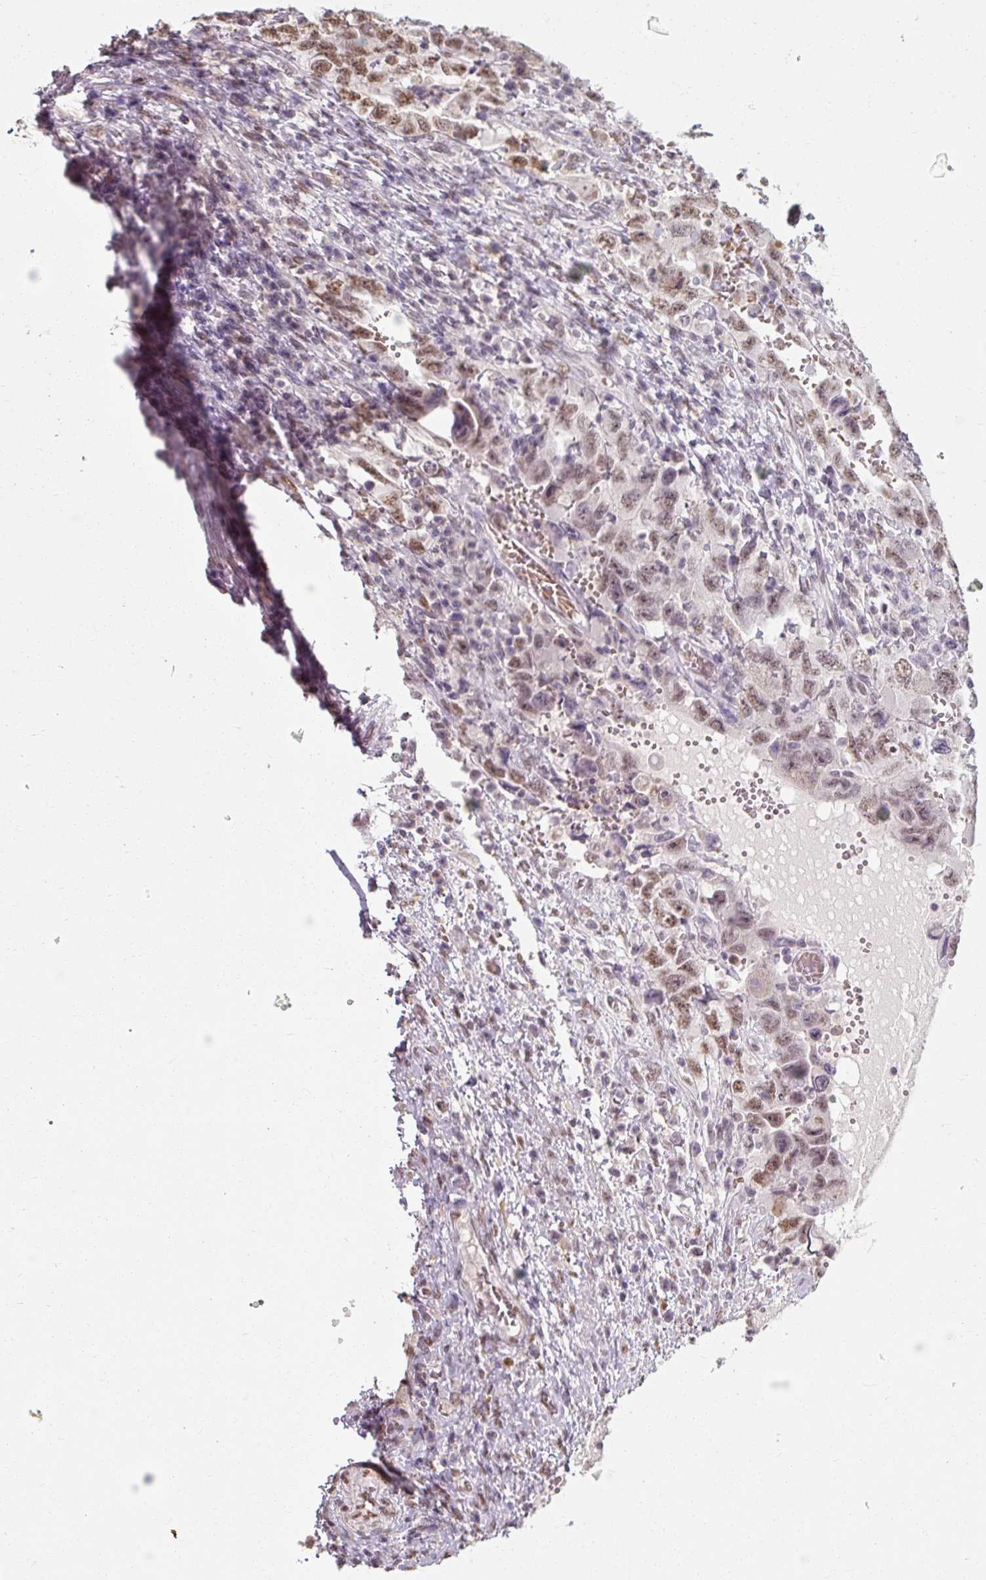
{"staining": {"intensity": "moderate", "quantity": ">75%", "location": "nuclear"}, "tissue": "testis cancer", "cell_type": "Tumor cells", "image_type": "cancer", "snomed": [{"axis": "morphology", "description": "Carcinoma, Embryonal, NOS"}, {"axis": "topography", "description": "Testis"}], "caption": "IHC of testis cancer exhibits medium levels of moderate nuclear expression in approximately >75% of tumor cells. (DAB (3,3'-diaminobenzidine) IHC with brightfield microscopy, high magnification).", "gene": "ZFTRAF1", "patient": {"sex": "male", "age": 26}}